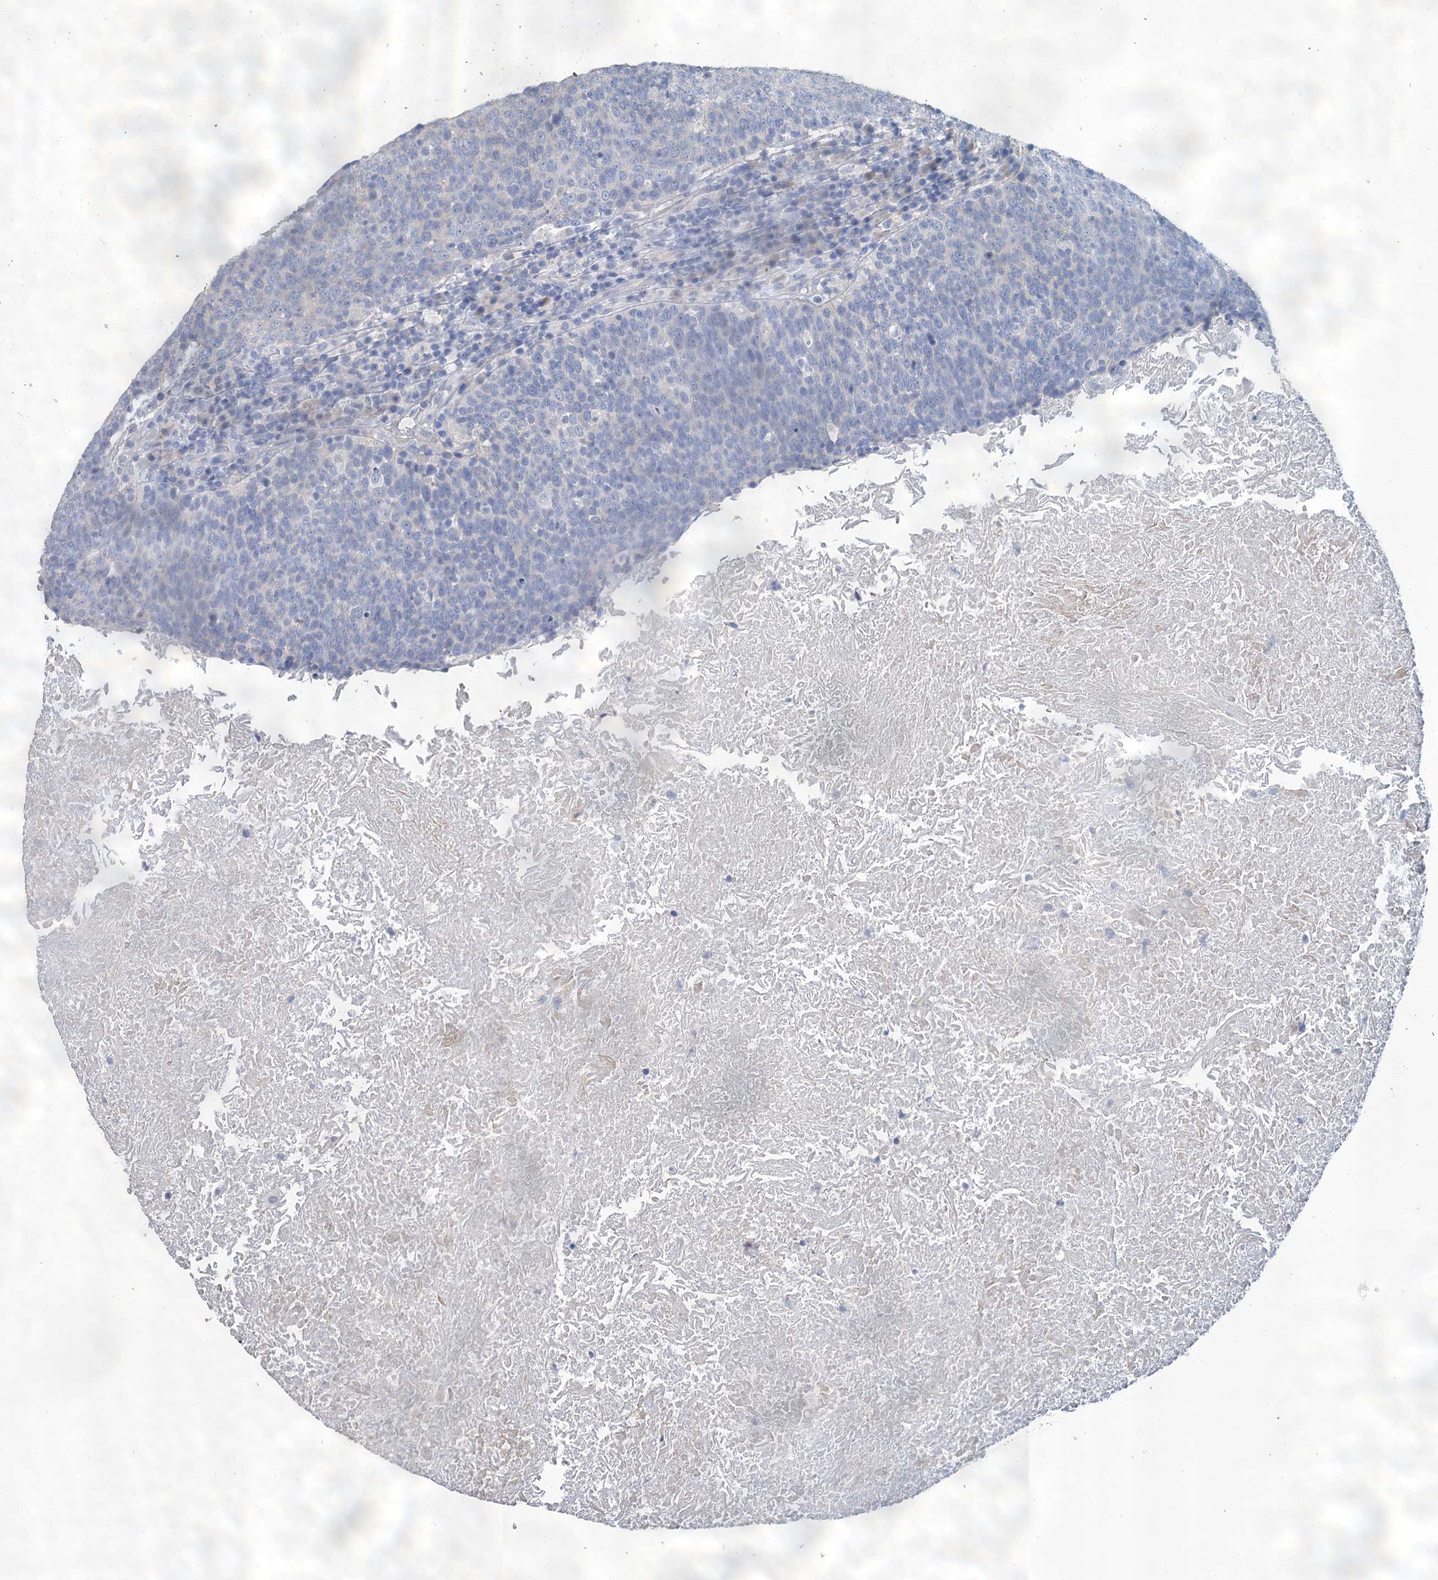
{"staining": {"intensity": "negative", "quantity": "none", "location": "none"}, "tissue": "head and neck cancer", "cell_type": "Tumor cells", "image_type": "cancer", "snomed": [{"axis": "morphology", "description": "Squamous cell carcinoma, NOS"}, {"axis": "morphology", "description": "Squamous cell carcinoma, metastatic, NOS"}, {"axis": "topography", "description": "Lymph node"}, {"axis": "topography", "description": "Head-Neck"}], "caption": "DAB (3,3'-diaminobenzidine) immunohistochemical staining of metastatic squamous cell carcinoma (head and neck) demonstrates no significant expression in tumor cells. The staining was performed using DAB (3,3'-diaminobenzidine) to visualize the protein expression in brown, while the nuclei were stained in blue with hematoxylin (Magnification: 20x).", "gene": "SNCB", "patient": {"sex": "male", "age": 62}}